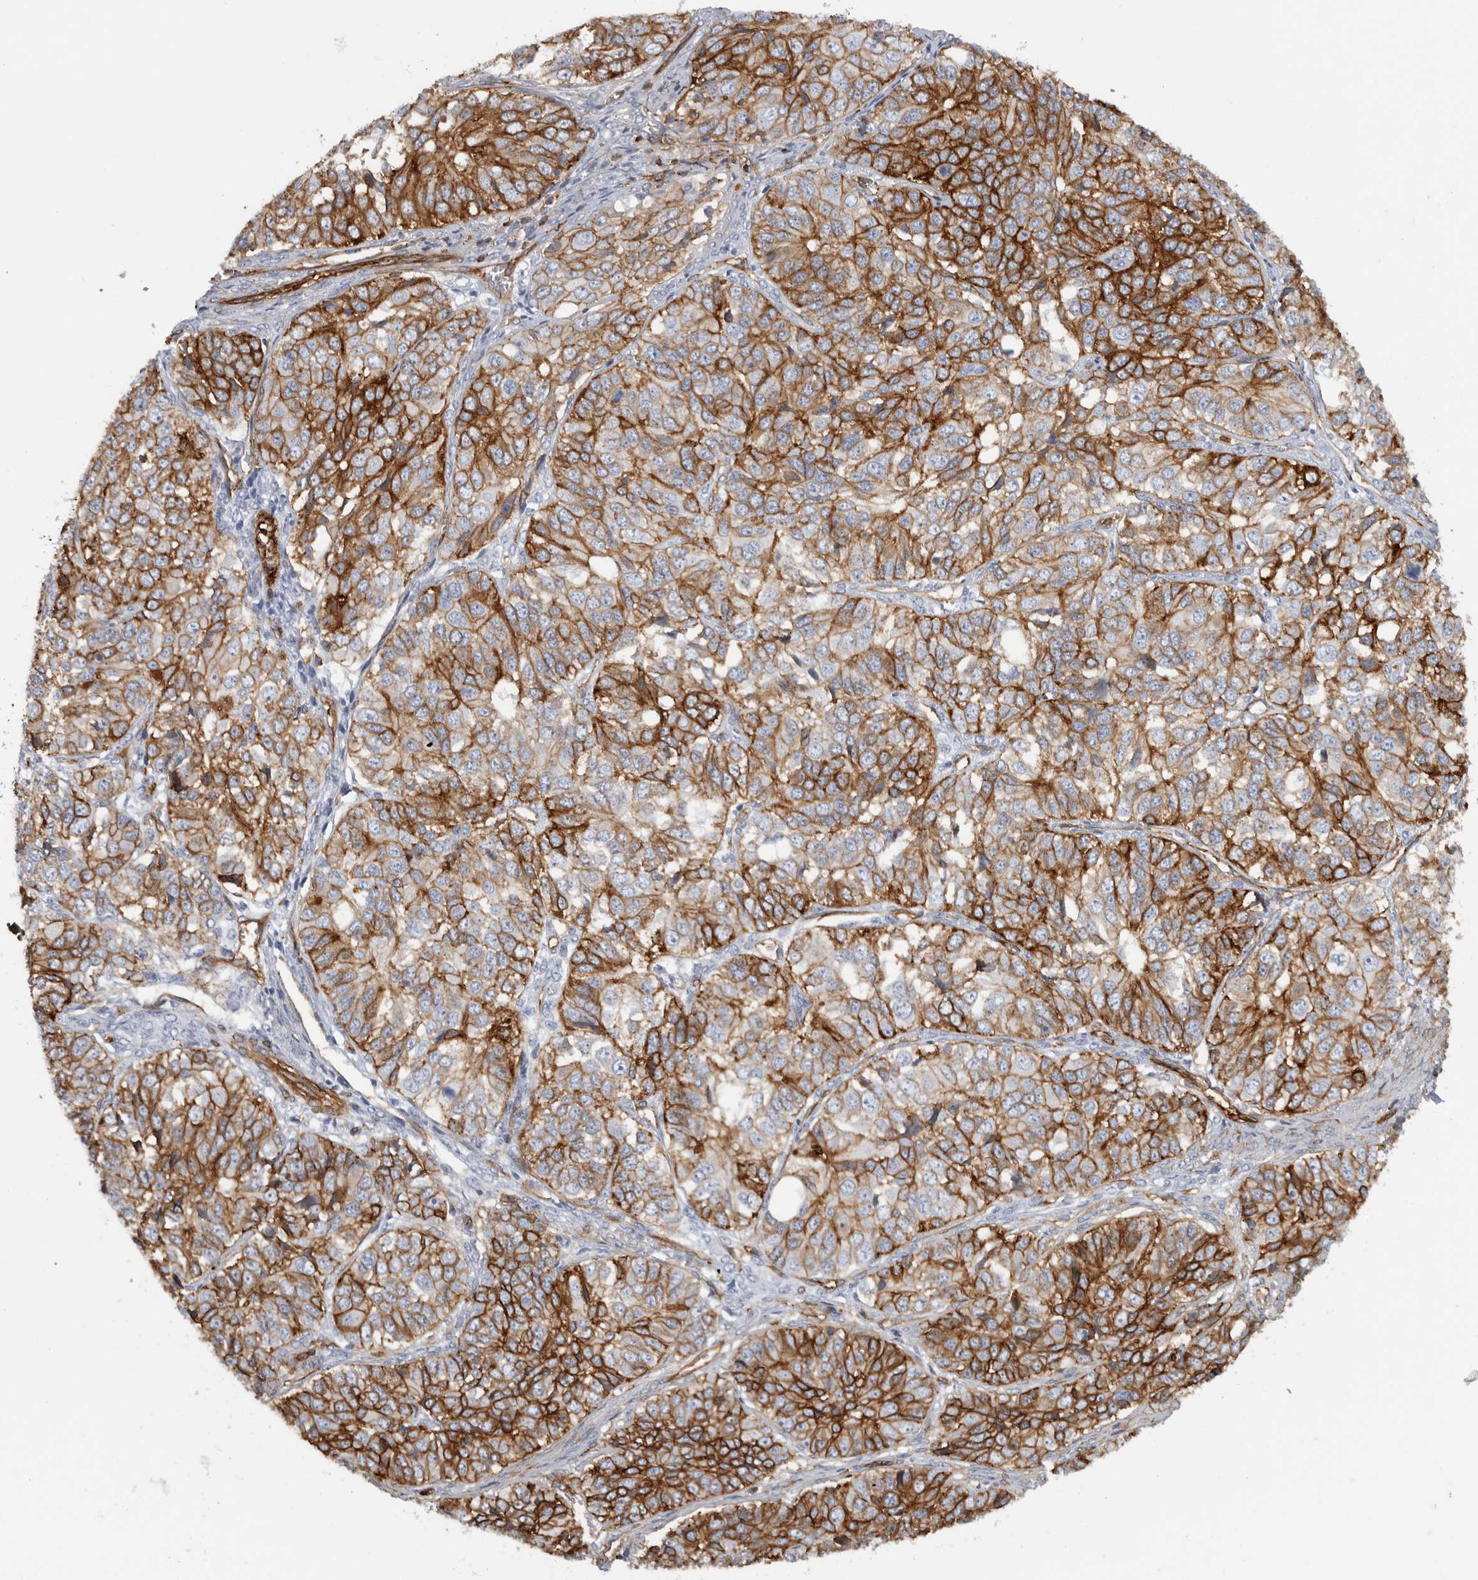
{"staining": {"intensity": "strong", "quantity": ">75%", "location": "cytoplasmic/membranous"}, "tissue": "ovarian cancer", "cell_type": "Tumor cells", "image_type": "cancer", "snomed": [{"axis": "morphology", "description": "Carcinoma, endometroid"}, {"axis": "topography", "description": "Ovary"}], "caption": "Protein expression analysis of human ovarian cancer (endometroid carcinoma) reveals strong cytoplasmic/membranous expression in approximately >75% of tumor cells.", "gene": "AHNAK", "patient": {"sex": "female", "age": 51}}